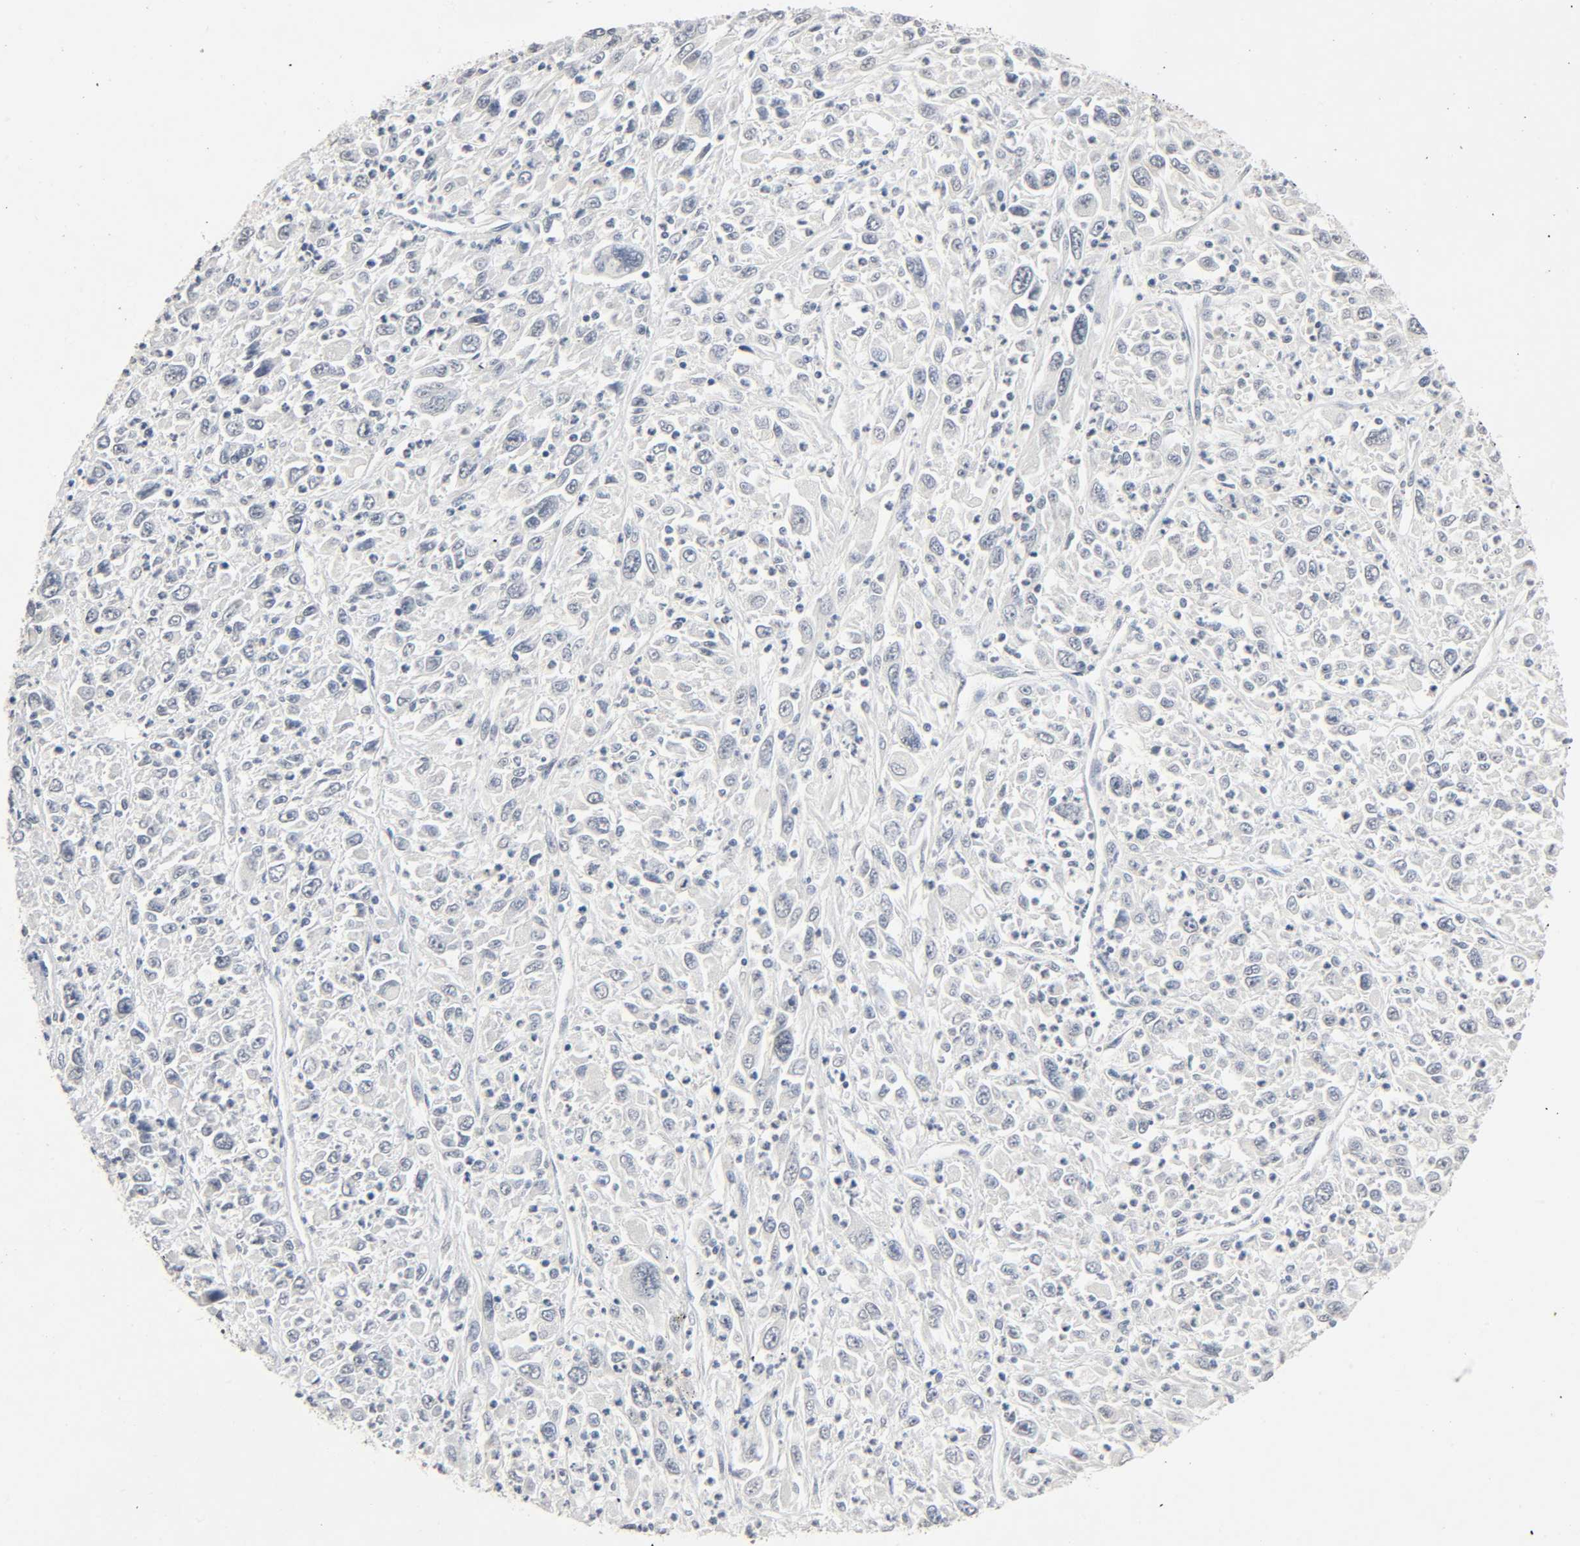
{"staining": {"intensity": "negative", "quantity": "none", "location": "none"}, "tissue": "melanoma", "cell_type": "Tumor cells", "image_type": "cancer", "snomed": [{"axis": "morphology", "description": "Malignant melanoma, Metastatic site"}, {"axis": "topography", "description": "Skin"}], "caption": "Immunohistochemical staining of melanoma exhibits no significant positivity in tumor cells.", "gene": "MAPKAPK5", "patient": {"sex": "female", "age": 56}}